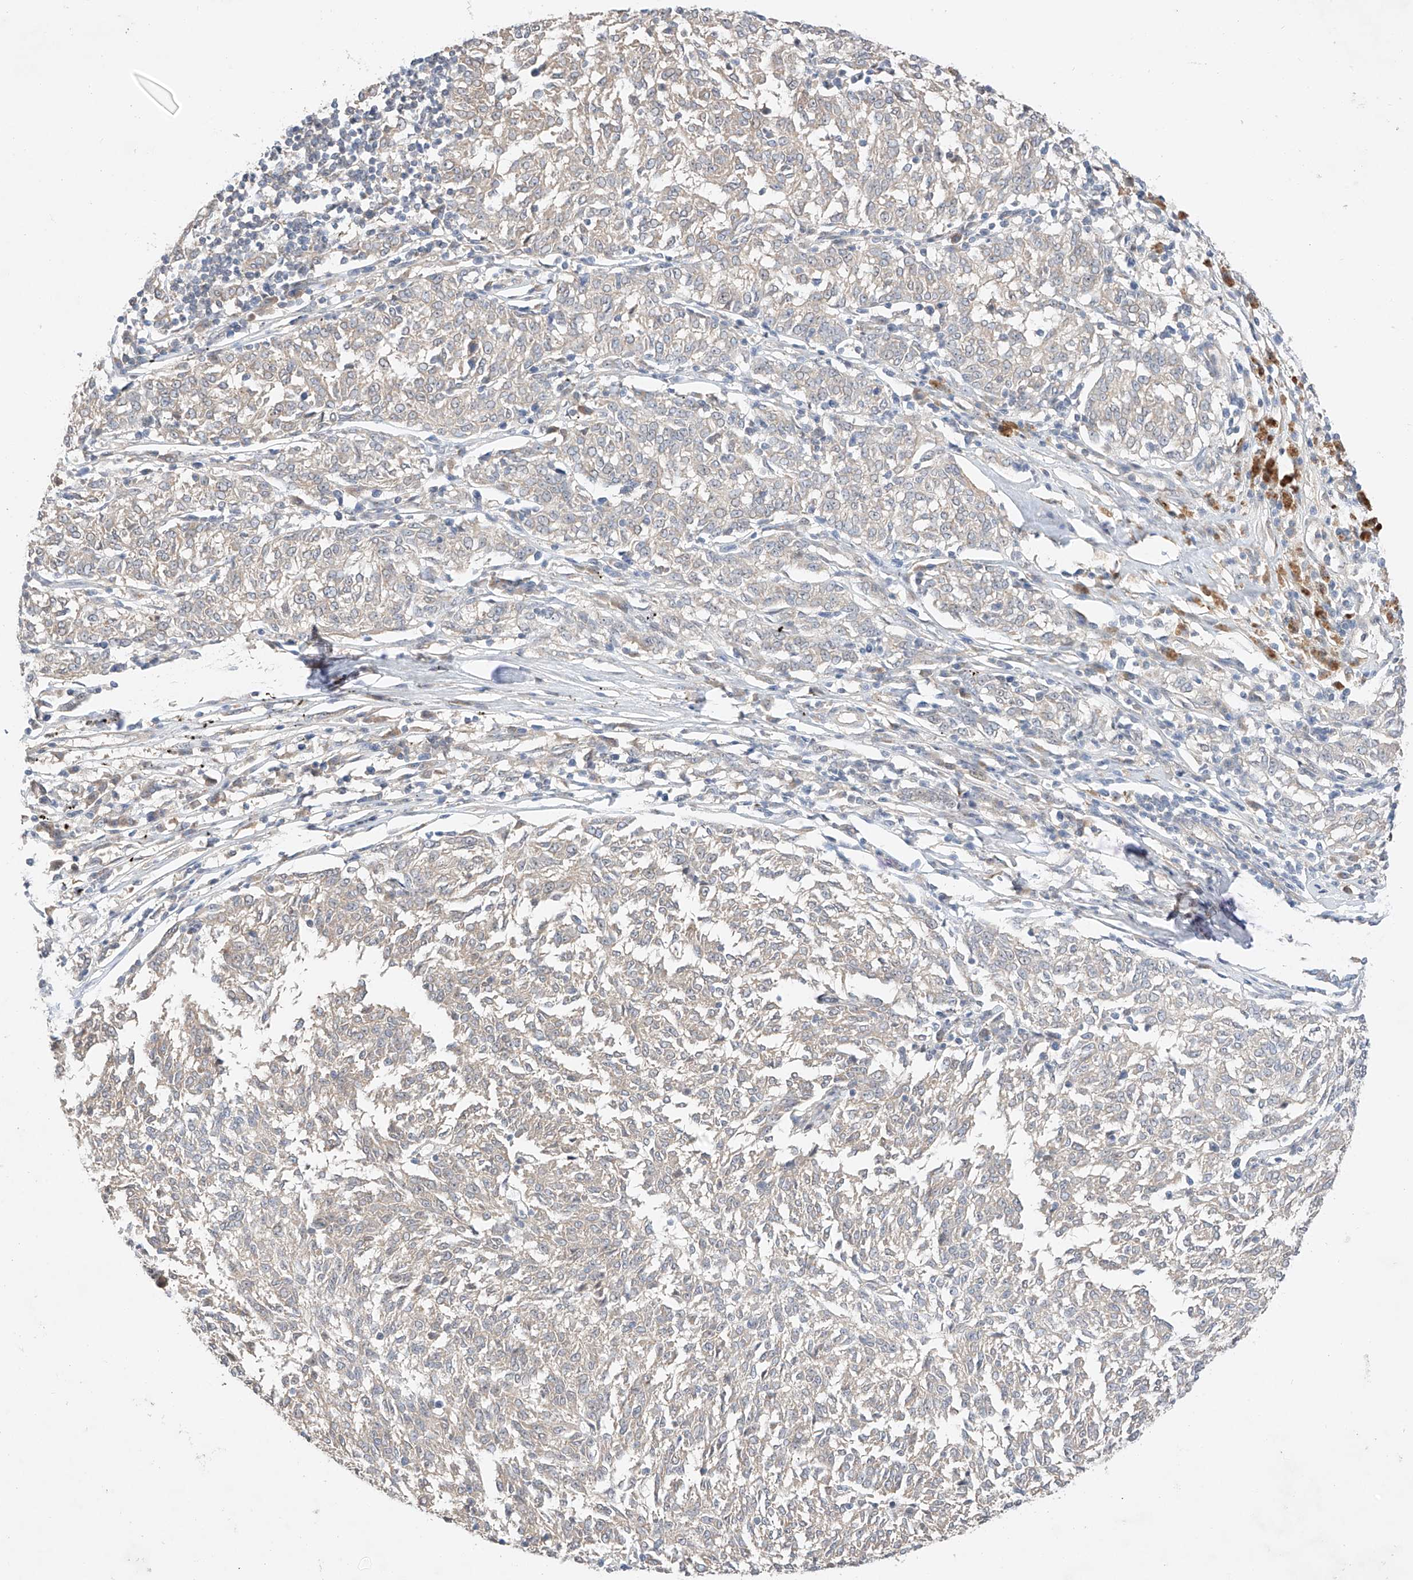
{"staining": {"intensity": "negative", "quantity": "none", "location": "none"}, "tissue": "melanoma", "cell_type": "Tumor cells", "image_type": "cancer", "snomed": [{"axis": "morphology", "description": "Malignant melanoma, NOS"}, {"axis": "topography", "description": "Skin"}], "caption": "IHC of human malignant melanoma shows no positivity in tumor cells.", "gene": "IL22RA2", "patient": {"sex": "female", "age": 72}}